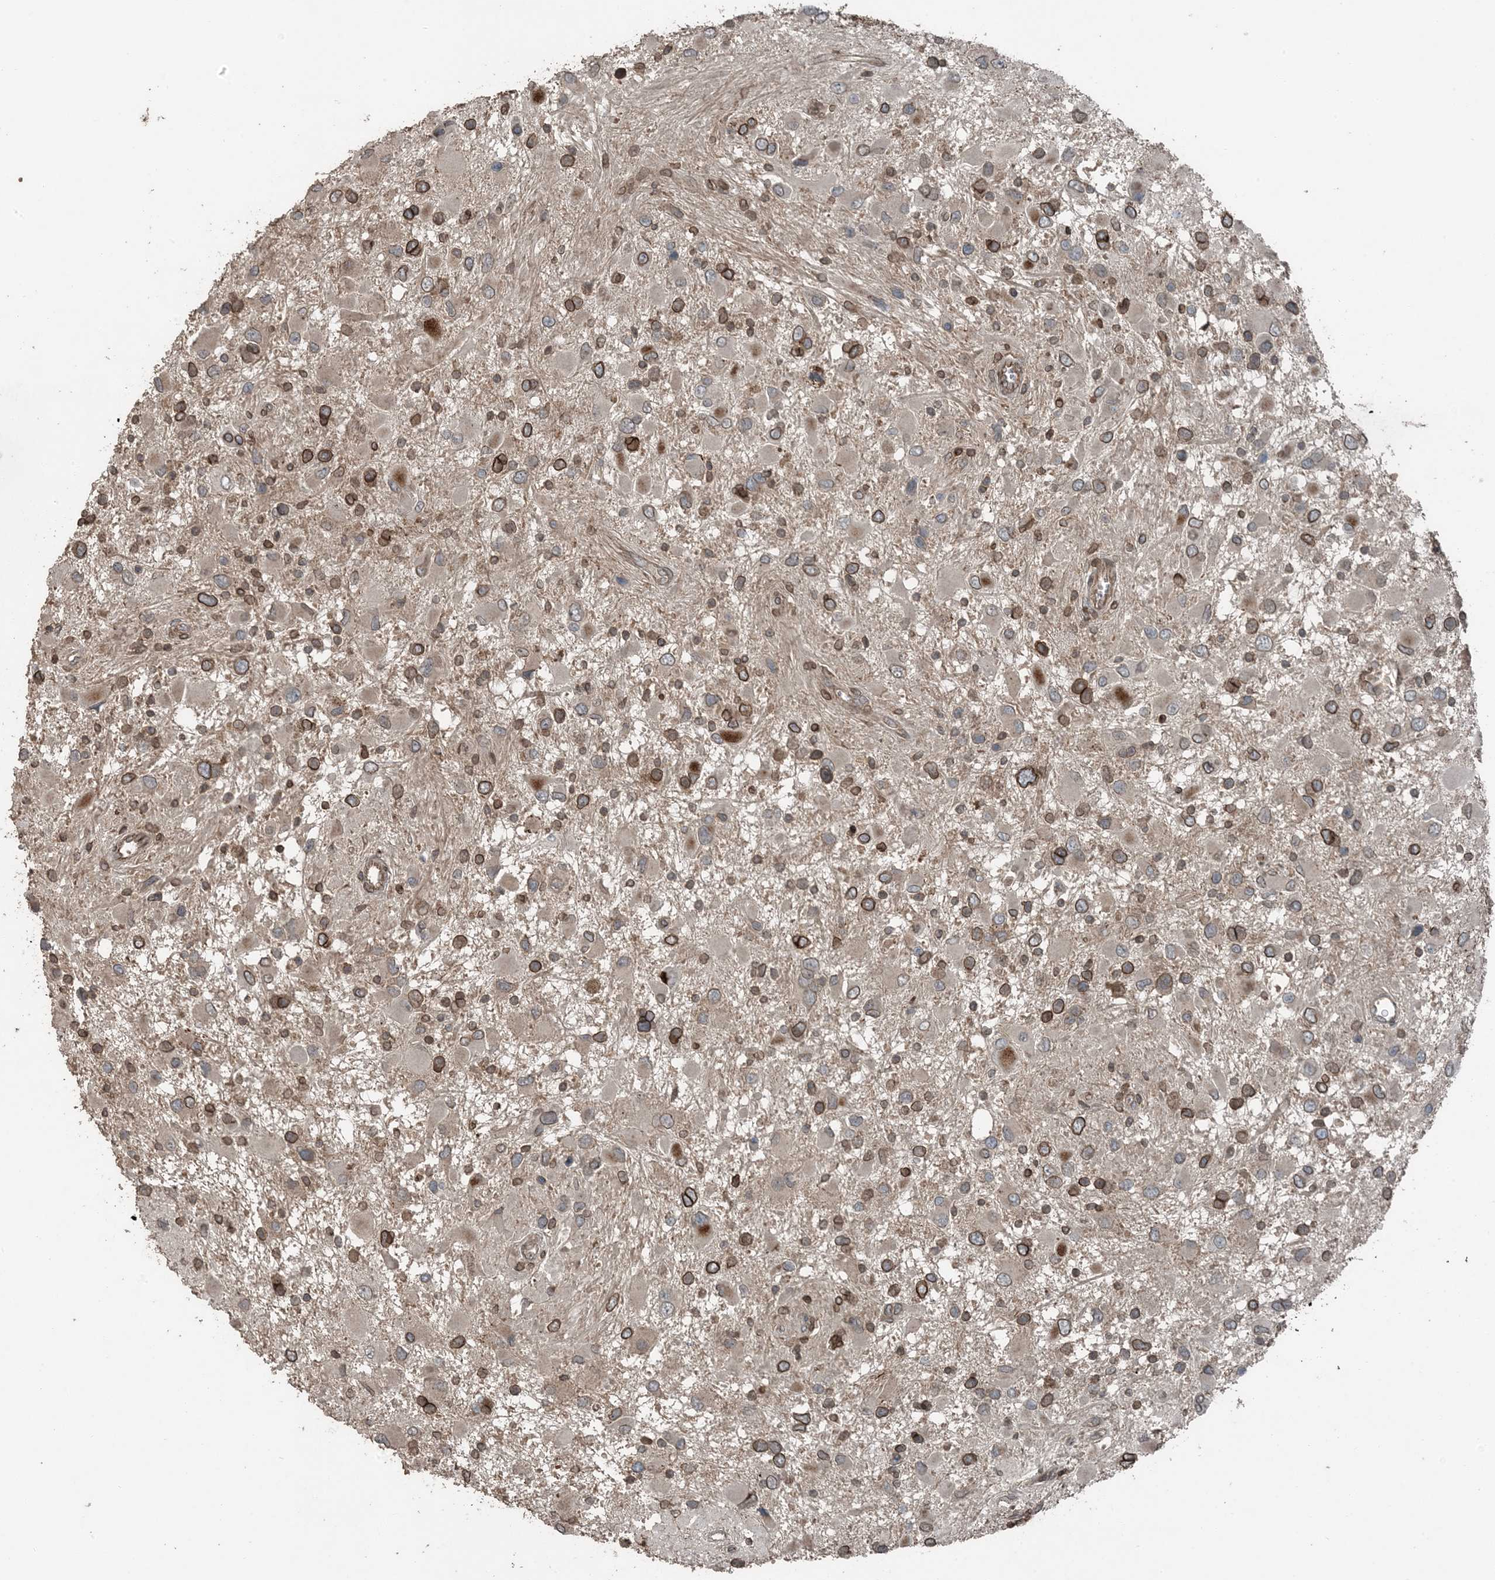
{"staining": {"intensity": "strong", "quantity": ">75%", "location": "cytoplasmic/membranous,nuclear"}, "tissue": "glioma", "cell_type": "Tumor cells", "image_type": "cancer", "snomed": [{"axis": "morphology", "description": "Glioma, malignant, High grade"}, {"axis": "topography", "description": "Brain"}], "caption": "DAB (3,3'-diaminobenzidine) immunohistochemical staining of glioma exhibits strong cytoplasmic/membranous and nuclear protein expression in approximately >75% of tumor cells.", "gene": "ZFAND2B", "patient": {"sex": "male", "age": 53}}